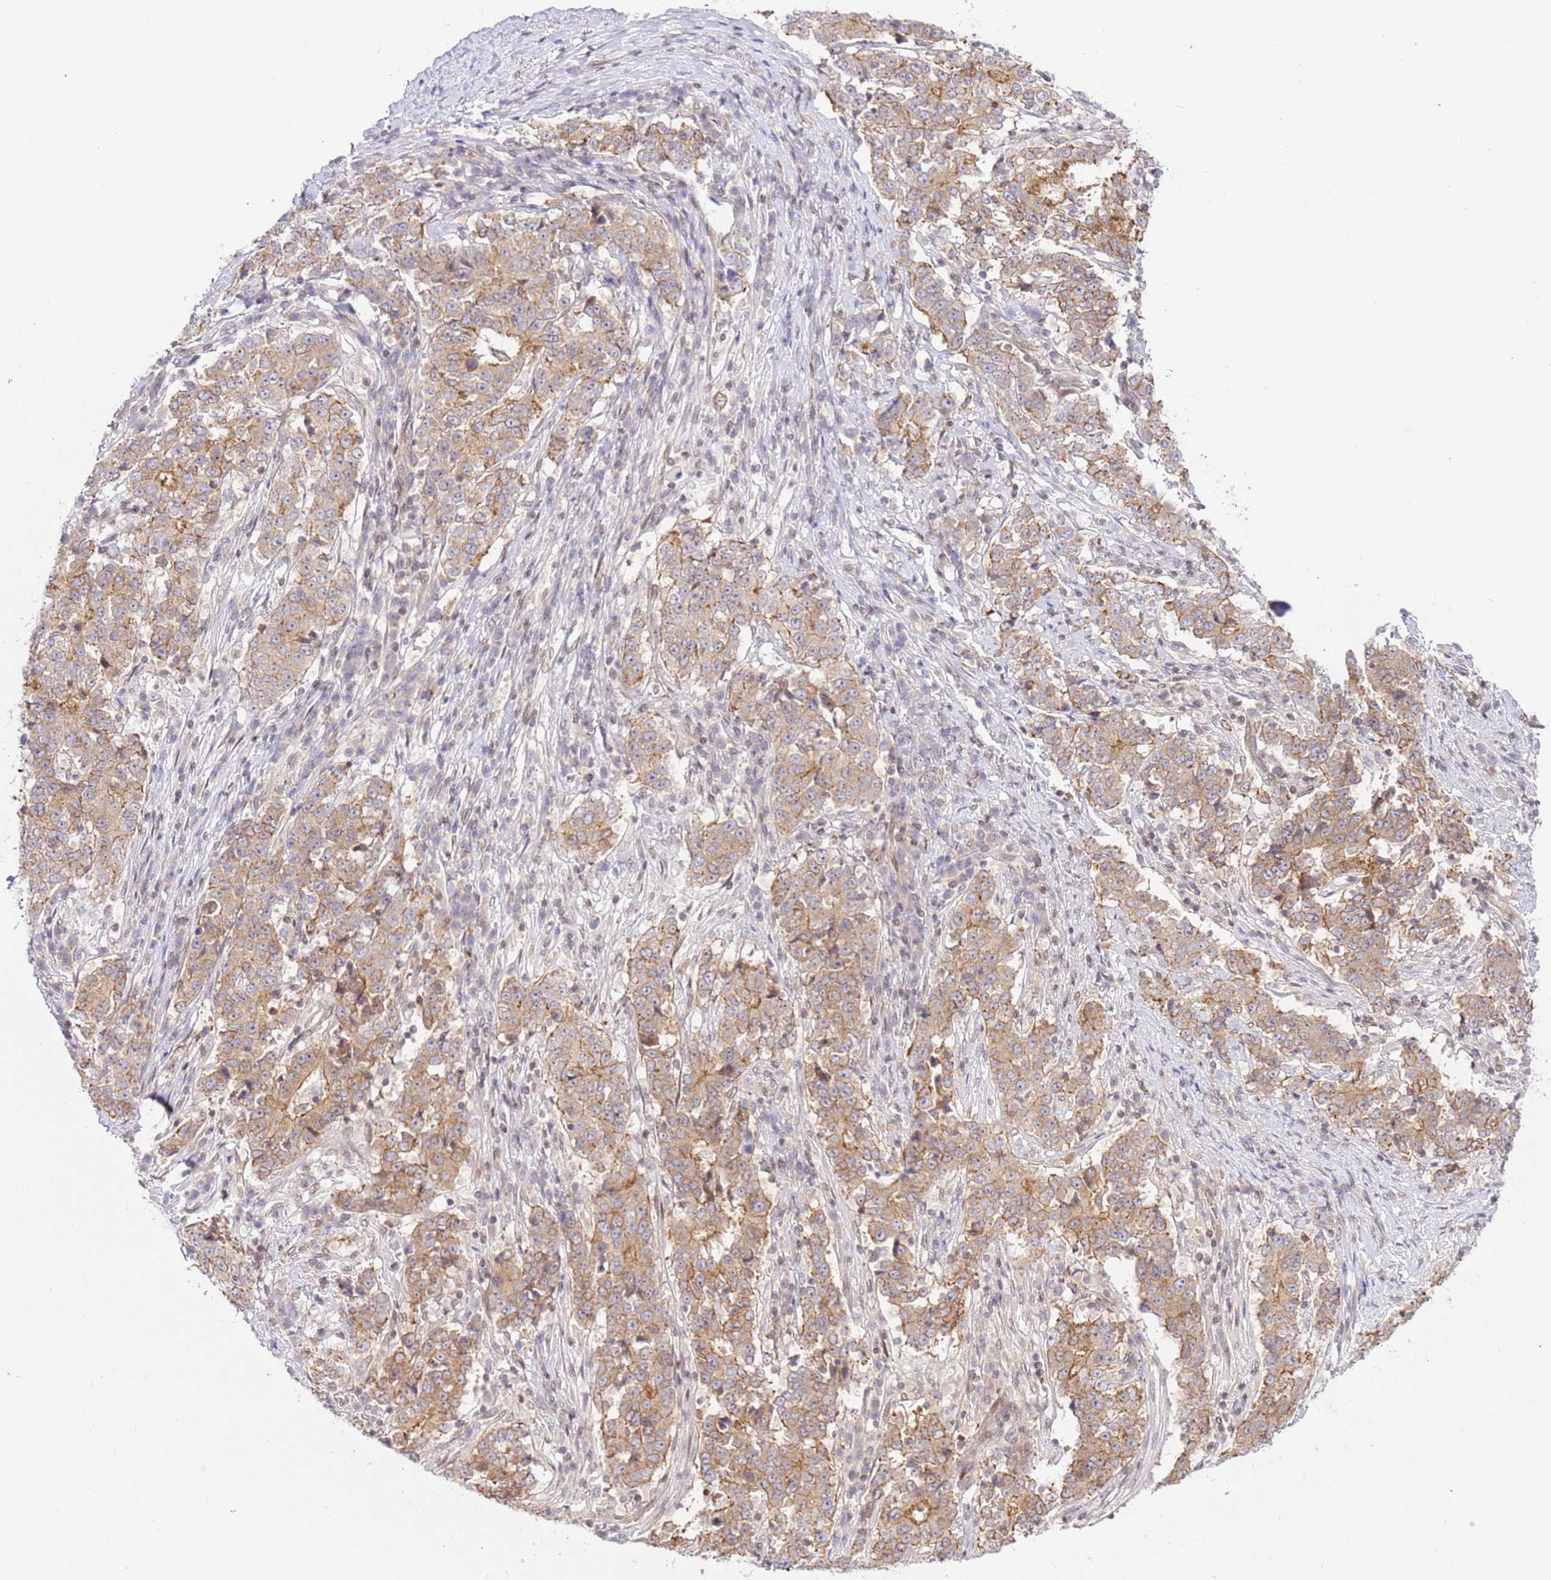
{"staining": {"intensity": "moderate", "quantity": "25%-75%", "location": "cytoplasmic/membranous"}, "tissue": "stomach cancer", "cell_type": "Tumor cells", "image_type": "cancer", "snomed": [{"axis": "morphology", "description": "Adenocarcinoma, NOS"}, {"axis": "topography", "description": "Stomach"}], "caption": "Brown immunohistochemical staining in stomach cancer (adenocarcinoma) displays moderate cytoplasmic/membranous staining in about 25%-75% of tumor cells. (DAB (3,3'-diaminobenzidine) IHC with brightfield microscopy, high magnification).", "gene": "TRIM37", "patient": {"sex": "male", "age": 59}}